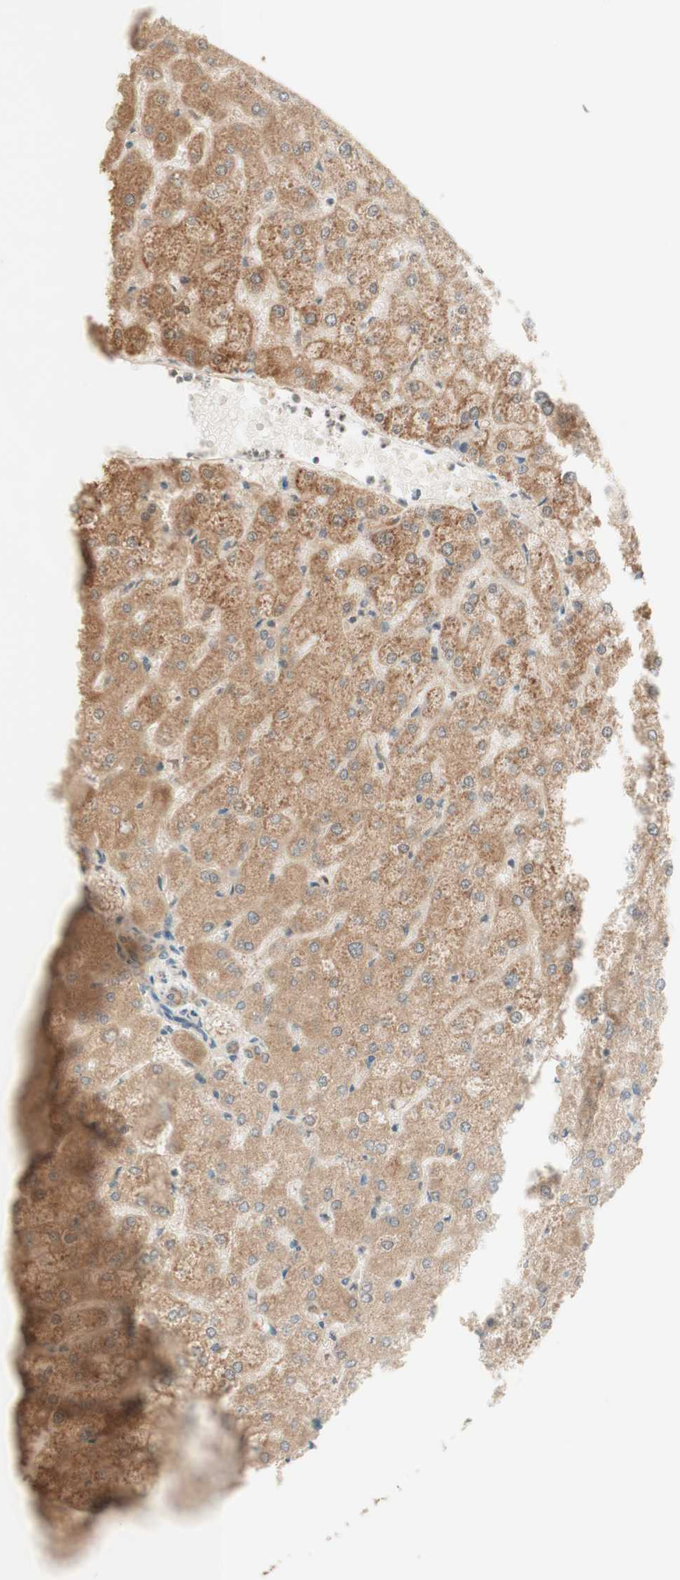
{"staining": {"intensity": "moderate", "quantity": ">75%", "location": "cytoplasmic/membranous"}, "tissue": "liver", "cell_type": "Cholangiocytes", "image_type": "normal", "snomed": [{"axis": "morphology", "description": "Normal tissue, NOS"}, {"axis": "topography", "description": "Liver"}], "caption": "About >75% of cholangiocytes in benign human liver display moderate cytoplasmic/membranous protein expression as visualized by brown immunohistochemical staining.", "gene": "CLCN2", "patient": {"sex": "female", "age": 32}}